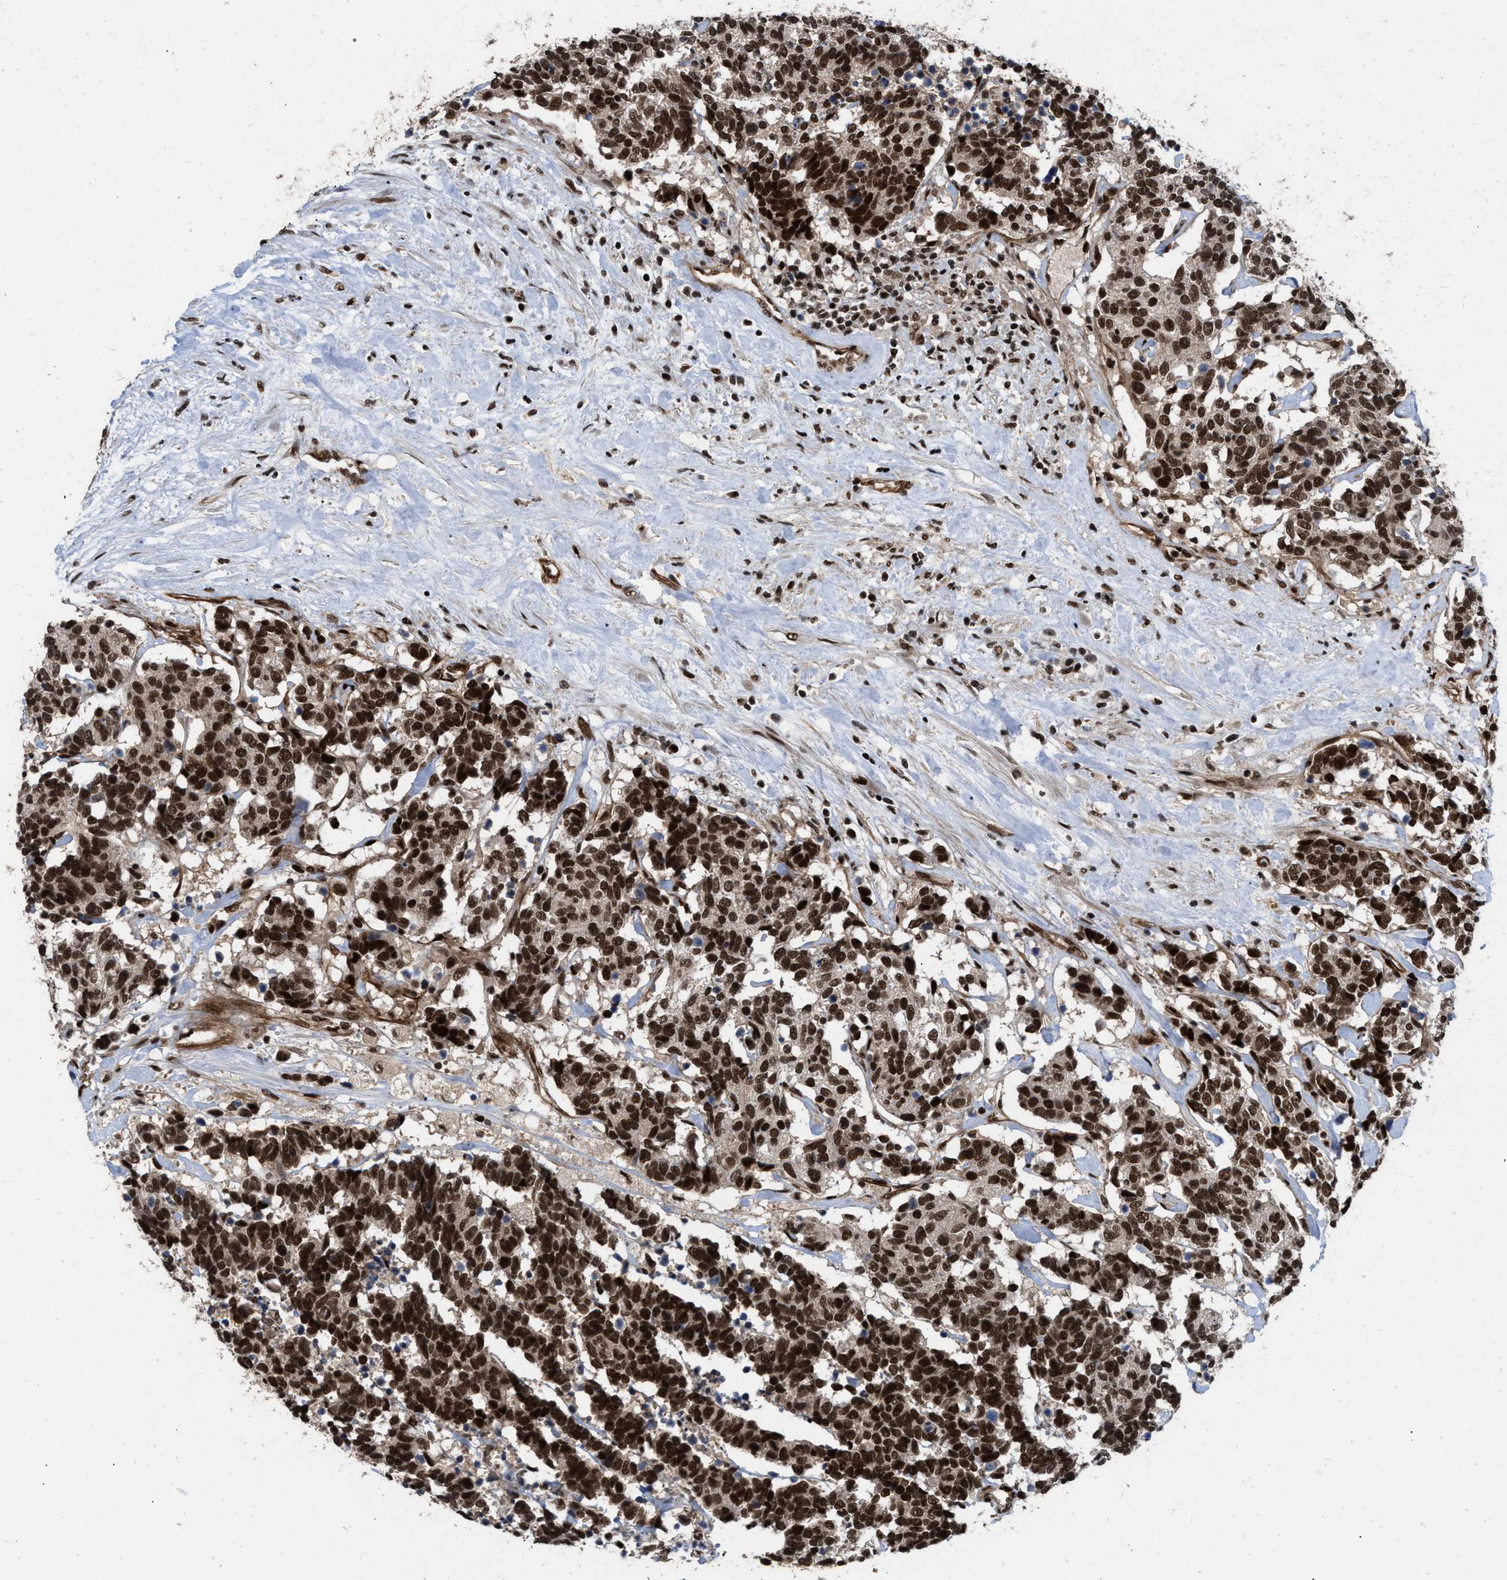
{"staining": {"intensity": "strong", "quantity": ">75%", "location": "nuclear"}, "tissue": "carcinoid", "cell_type": "Tumor cells", "image_type": "cancer", "snomed": [{"axis": "morphology", "description": "Carcinoma, NOS"}, {"axis": "morphology", "description": "Carcinoid, malignant, NOS"}, {"axis": "topography", "description": "Urinary bladder"}], "caption": "Brown immunohistochemical staining in carcinoid demonstrates strong nuclear staining in about >75% of tumor cells.", "gene": "WIZ", "patient": {"sex": "male", "age": 57}}